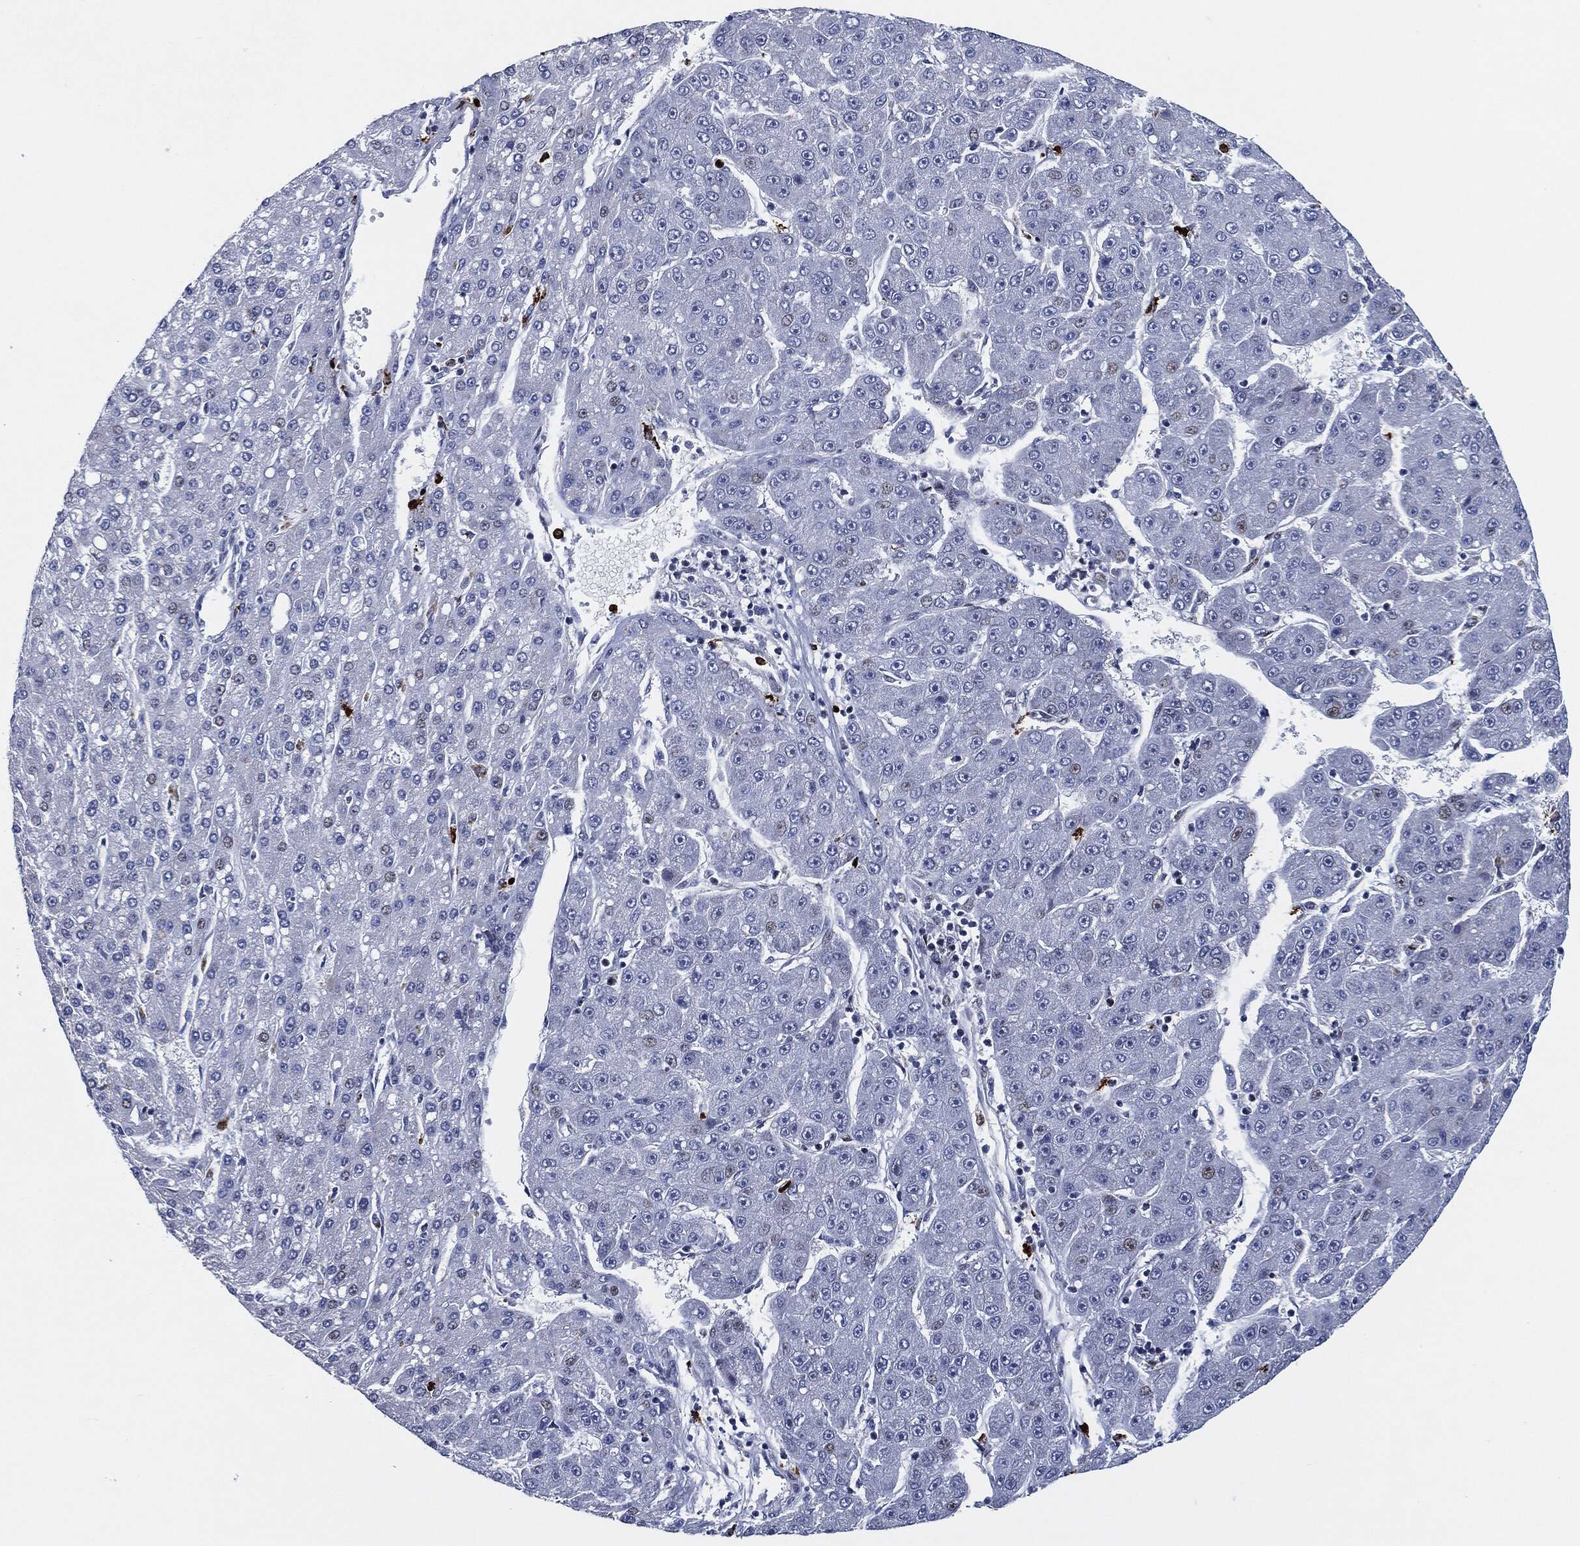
{"staining": {"intensity": "weak", "quantity": "<25%", "location": "nuclear"}, "tissue": "liver cancer", "cell_type": "Tumor cells", "image_type": "cancer", "snomed": [{"axis": "morphology", "description": "Carcinoma, Hepatocellular, NOS"}, {"axis": "topography", "description": "Liver"}], "caption": "The histopathology image demonstrates no staining of tumor cells in liver hepatocellular carcinoma.", "gene": "MPO", "patient": {"sex": "male", "age": 67}}